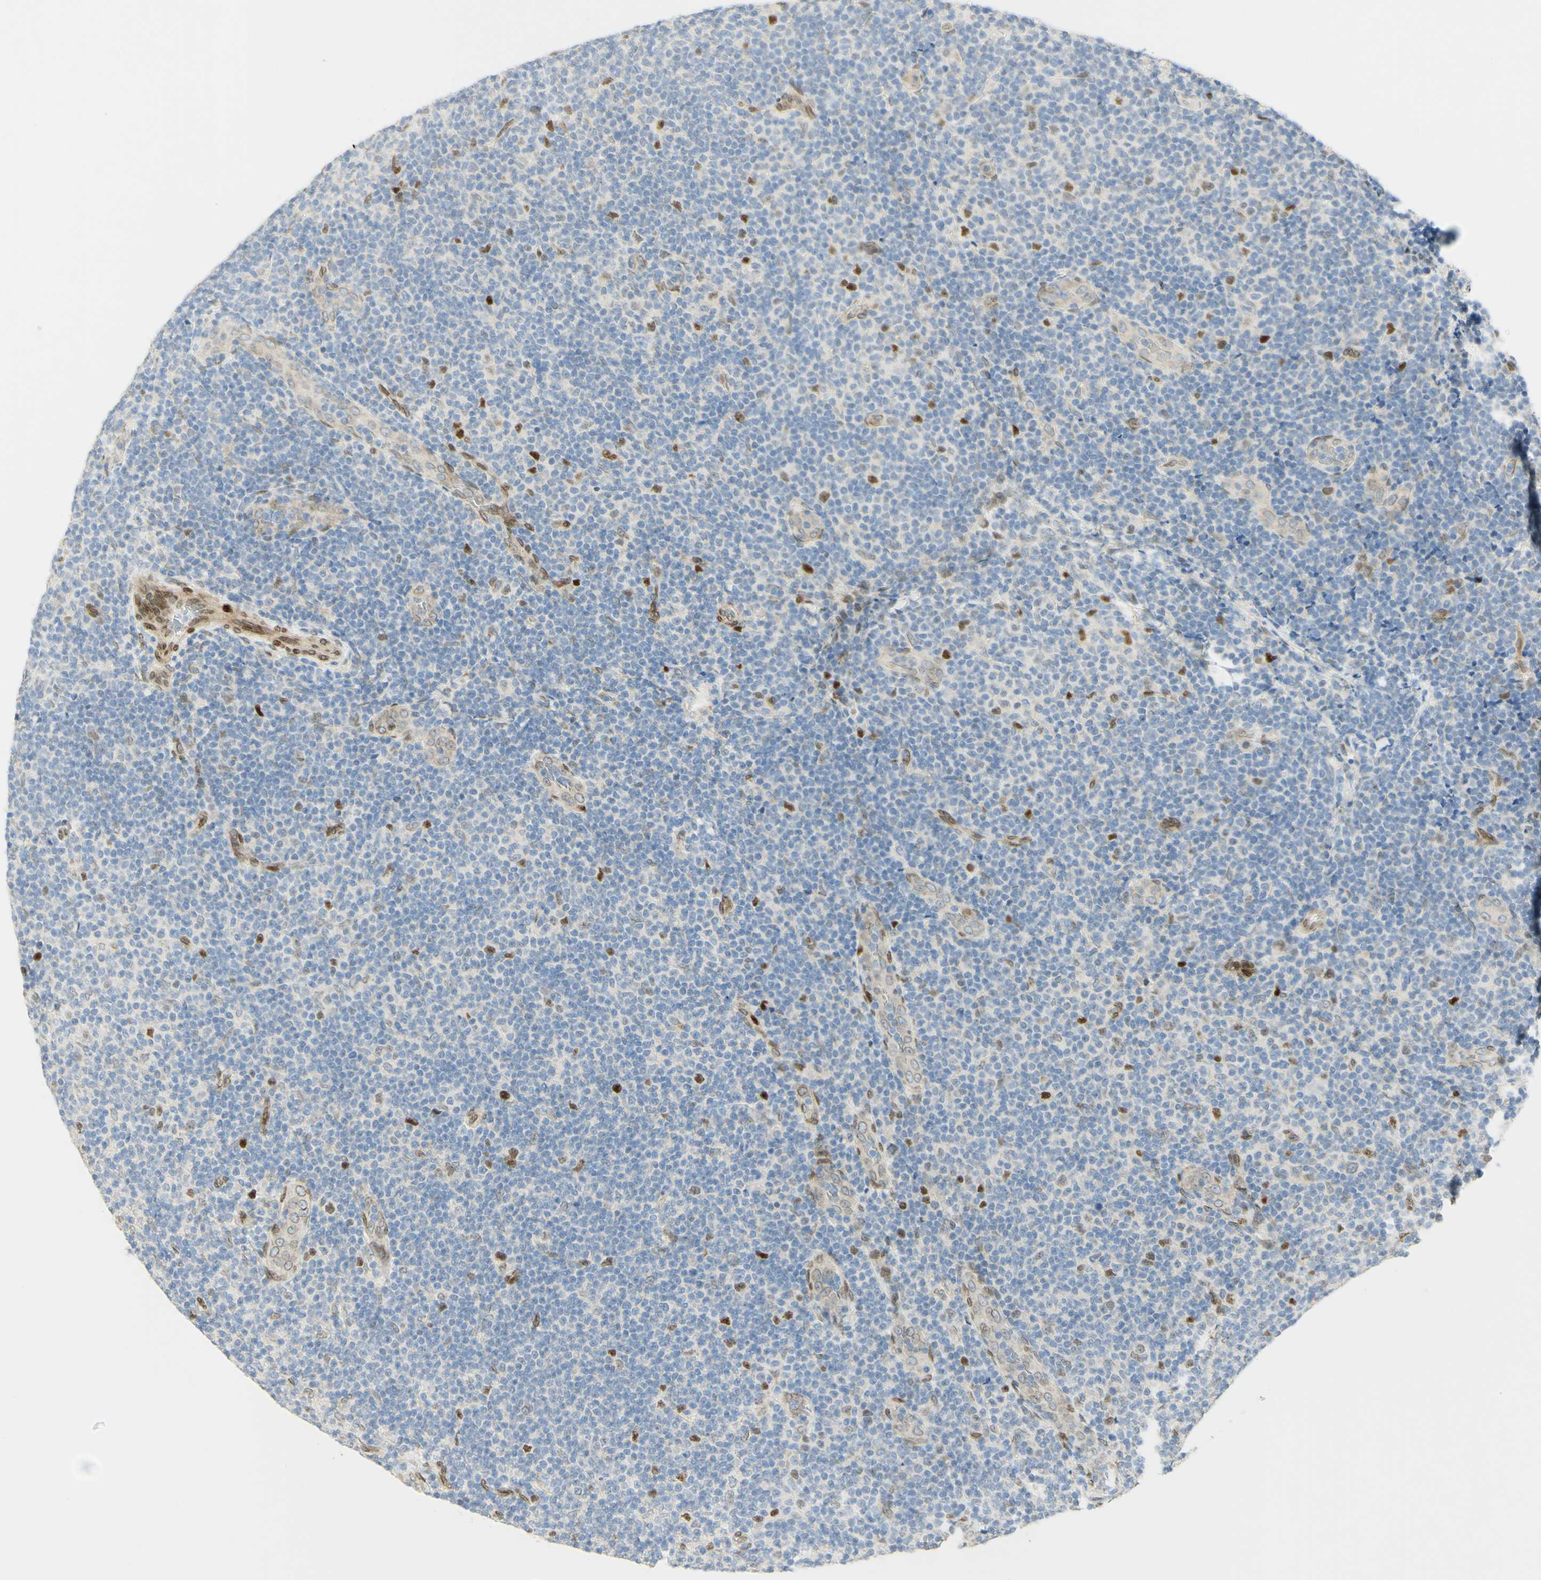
{"staining": {"intensity": "strong", "quantity": "<25%", "location": "nuclear"}, "tissue": "lymphoma", "cell_type": "Tumor cells", "image_type": "cancer", "snomed": [{"axis": "morphology", "description": "Malignant lymphoma, non-Hodgkin's type, Low grade"}, {"axis": "topography", "description": "Lymph node"}], "caption": "A histopathology image showing strong nuclear expression in about <25% of tumor cells in lymphoma, as visualized by brown immunohistochemical staining.", "gene": "E2F1", "patient": {"sex": "male", "age": 83}}